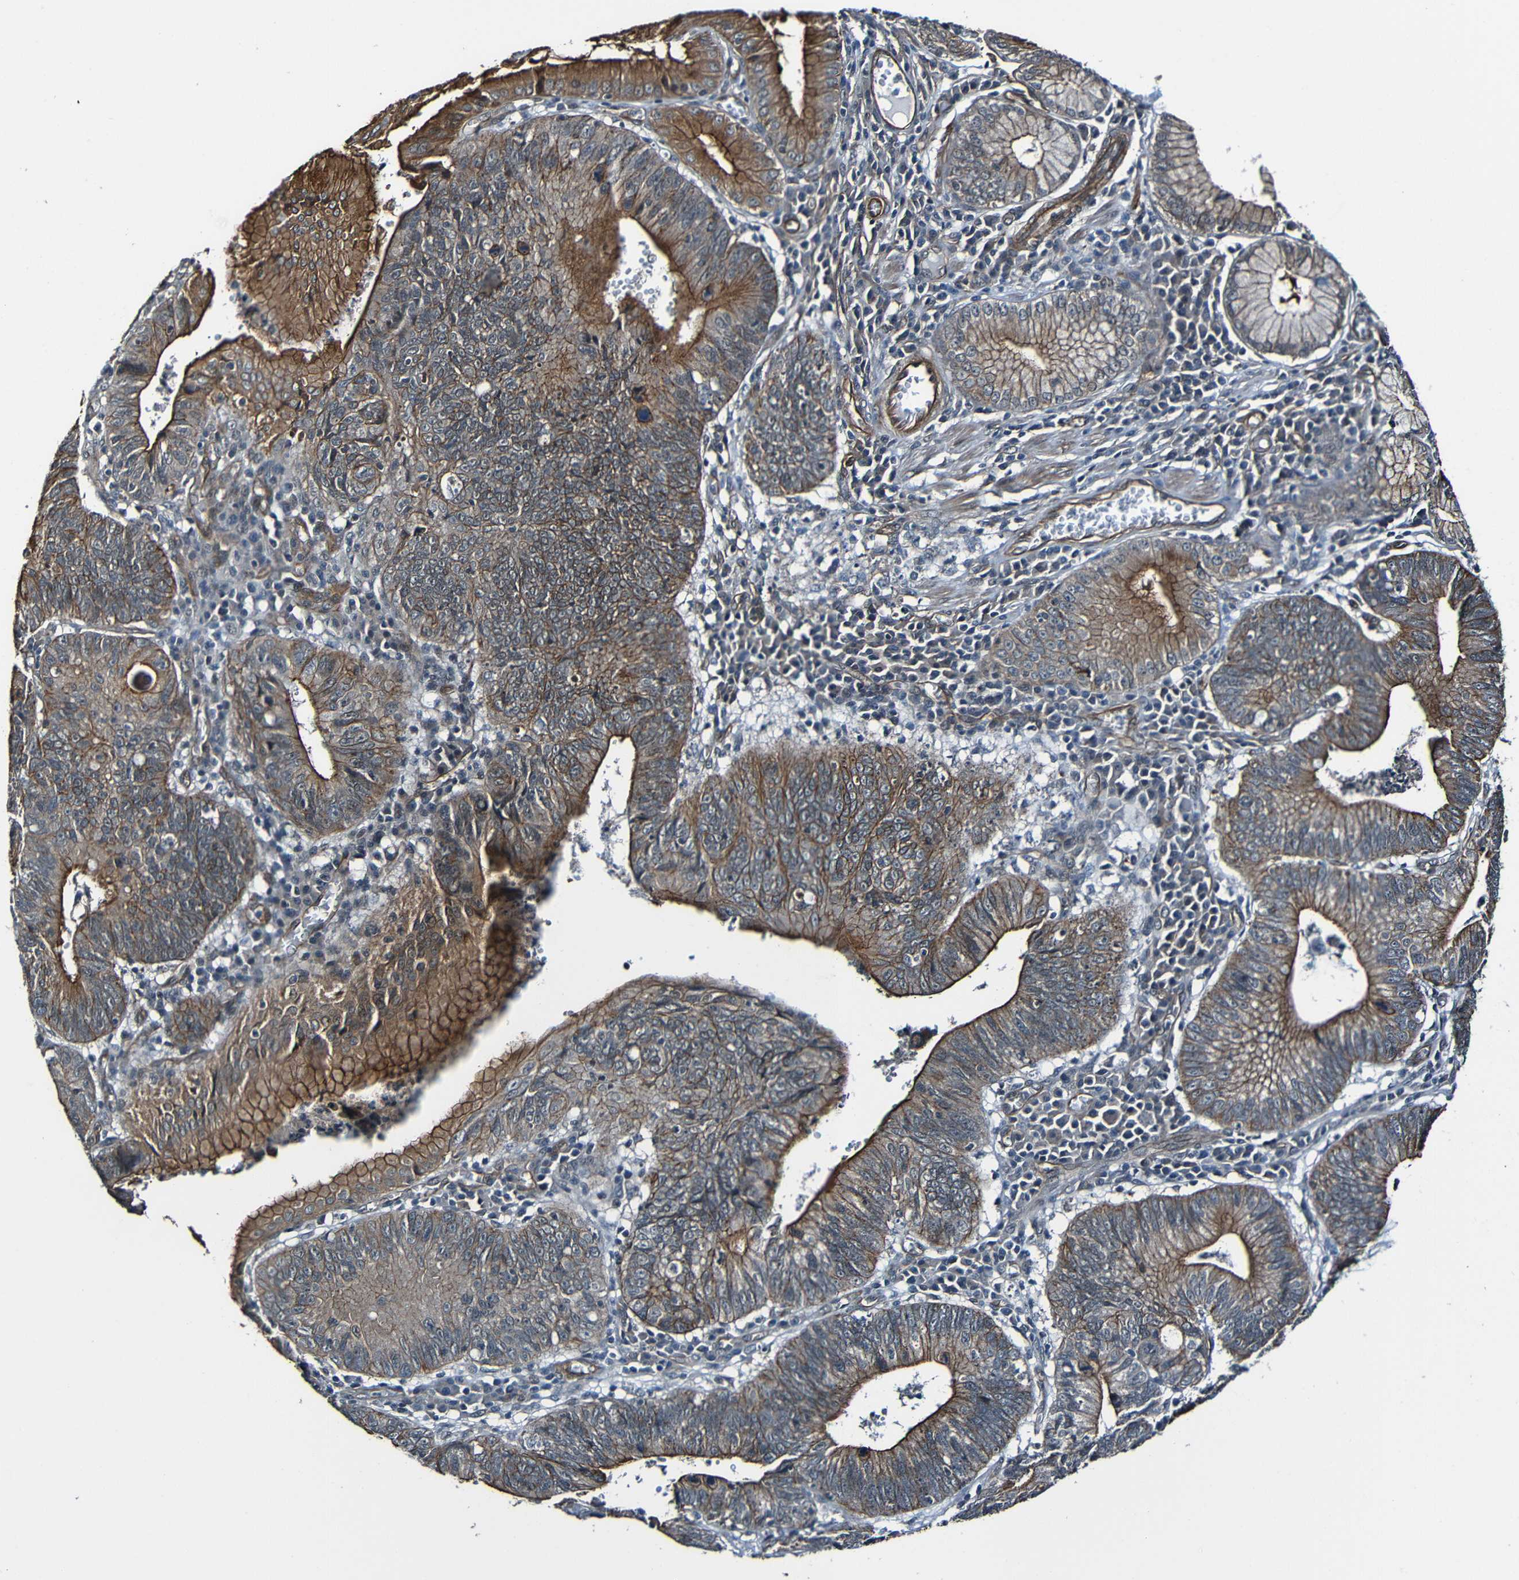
{"staining": {"intensity": "moderate", "quantity": ">75%", "location": "cytoplasmic/membranous"}, "tissue": "stomach cancer", "cell_type": "Tumor cells", "image_type": "cancer", "snomed": [{"axis": "morphology", "description": "Adenocarcinoma, NOS"}, {"axis": "topography", "description": "Stomach"}], "caption": "A brown stain highlights moderate cytoplasmic/membranous staining of a protein in human stomach cancer (adenocarcinoma) tumor cells. (brown staining indicates protein expression, while blue staining denotes nuclei).", "gene": "LGR5", "patient": {"sex": "male", "age": 59}}